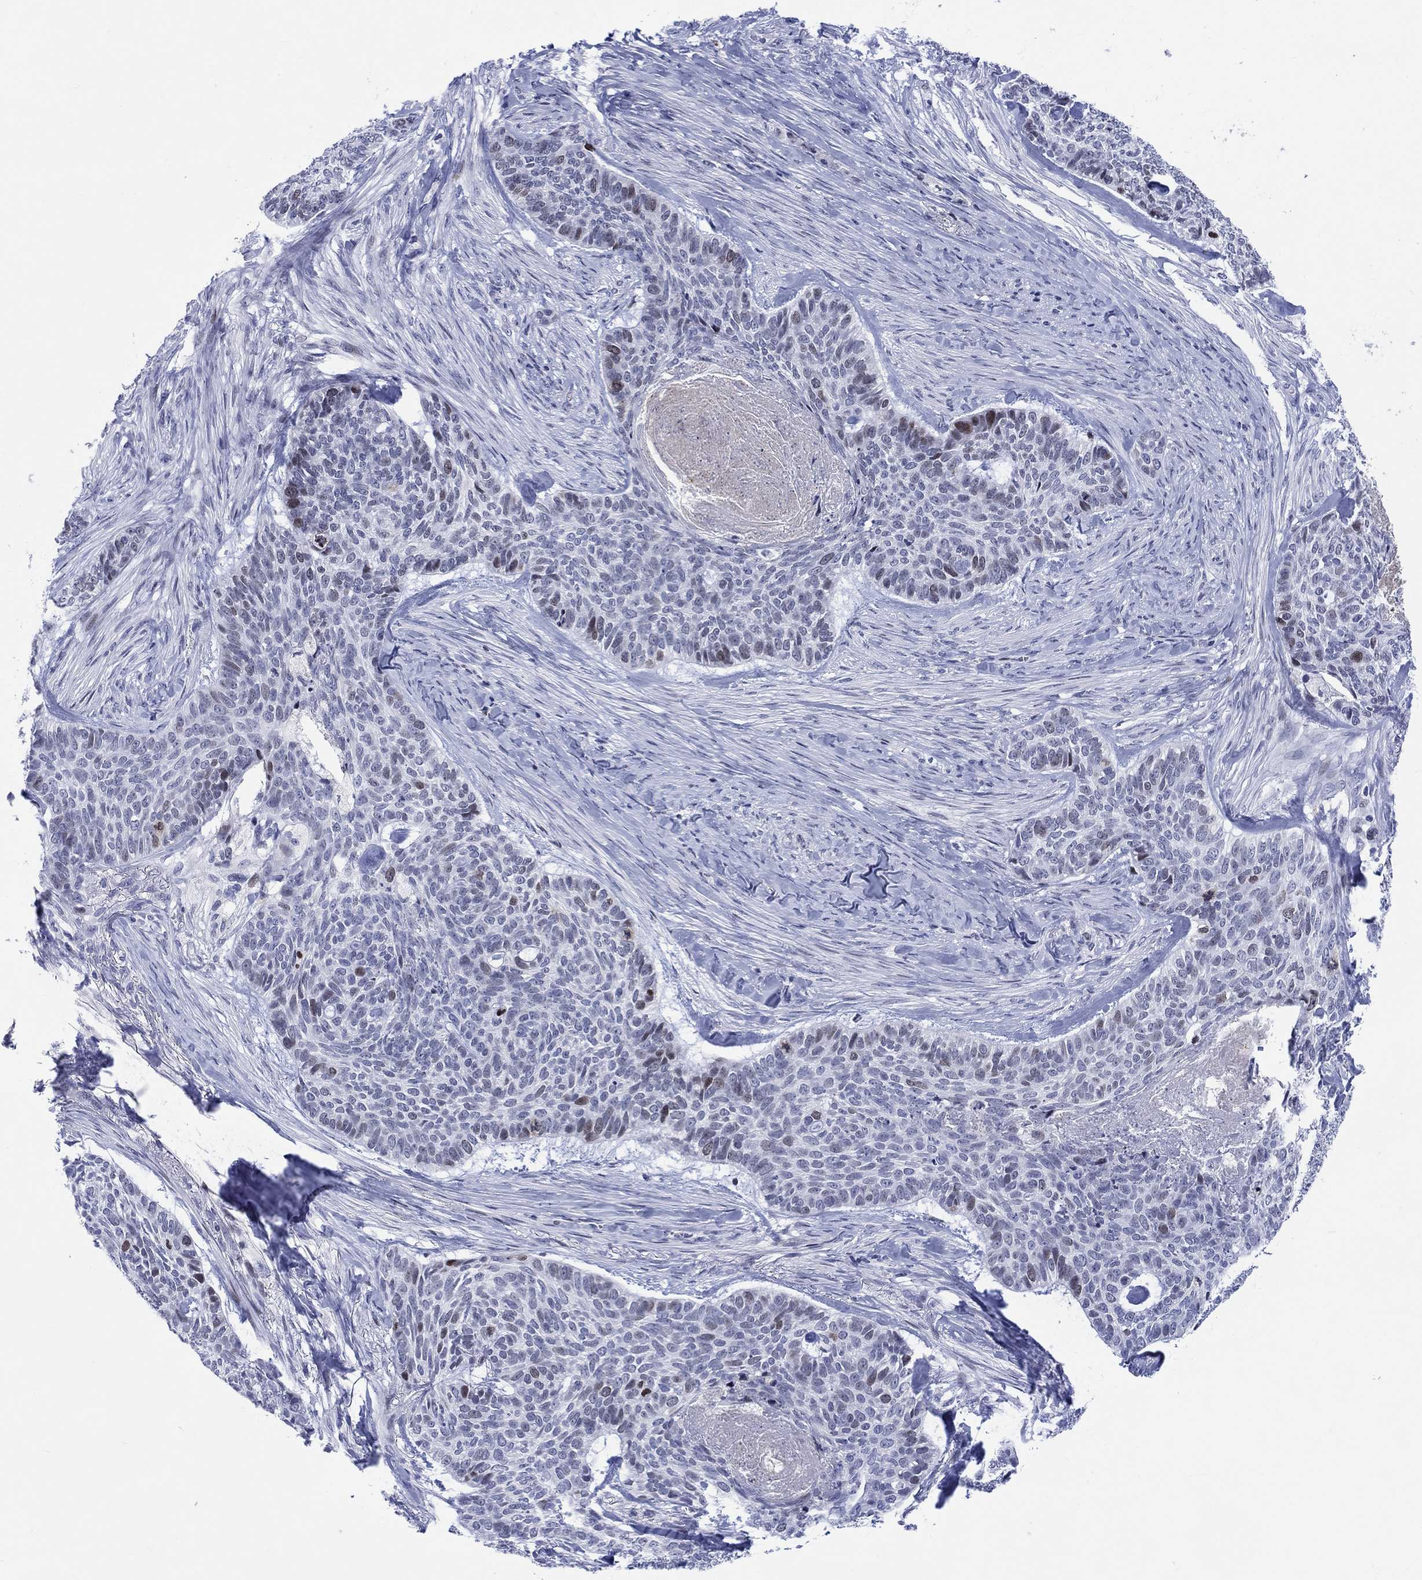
{"staining": {"intensity": "moderate", "quantity": "<25%", "location": "nuclear"}, "tissue": "skin cancer", "cell_type": "Tumor cells", "image_type": "cancer", "snomed": [{"axis": "morphology", "description": "Basal cell carcinoma"}, {"axis": "topography", "description": "Skin"}], "caption": "Brown immunohistochemical staining in skin basal cell carcinoma reveals moderate nuclear staining in approximately <25% of tumor cells.", "gene": "CDCA2", "patient": {"sex": "female", "age": 69}}